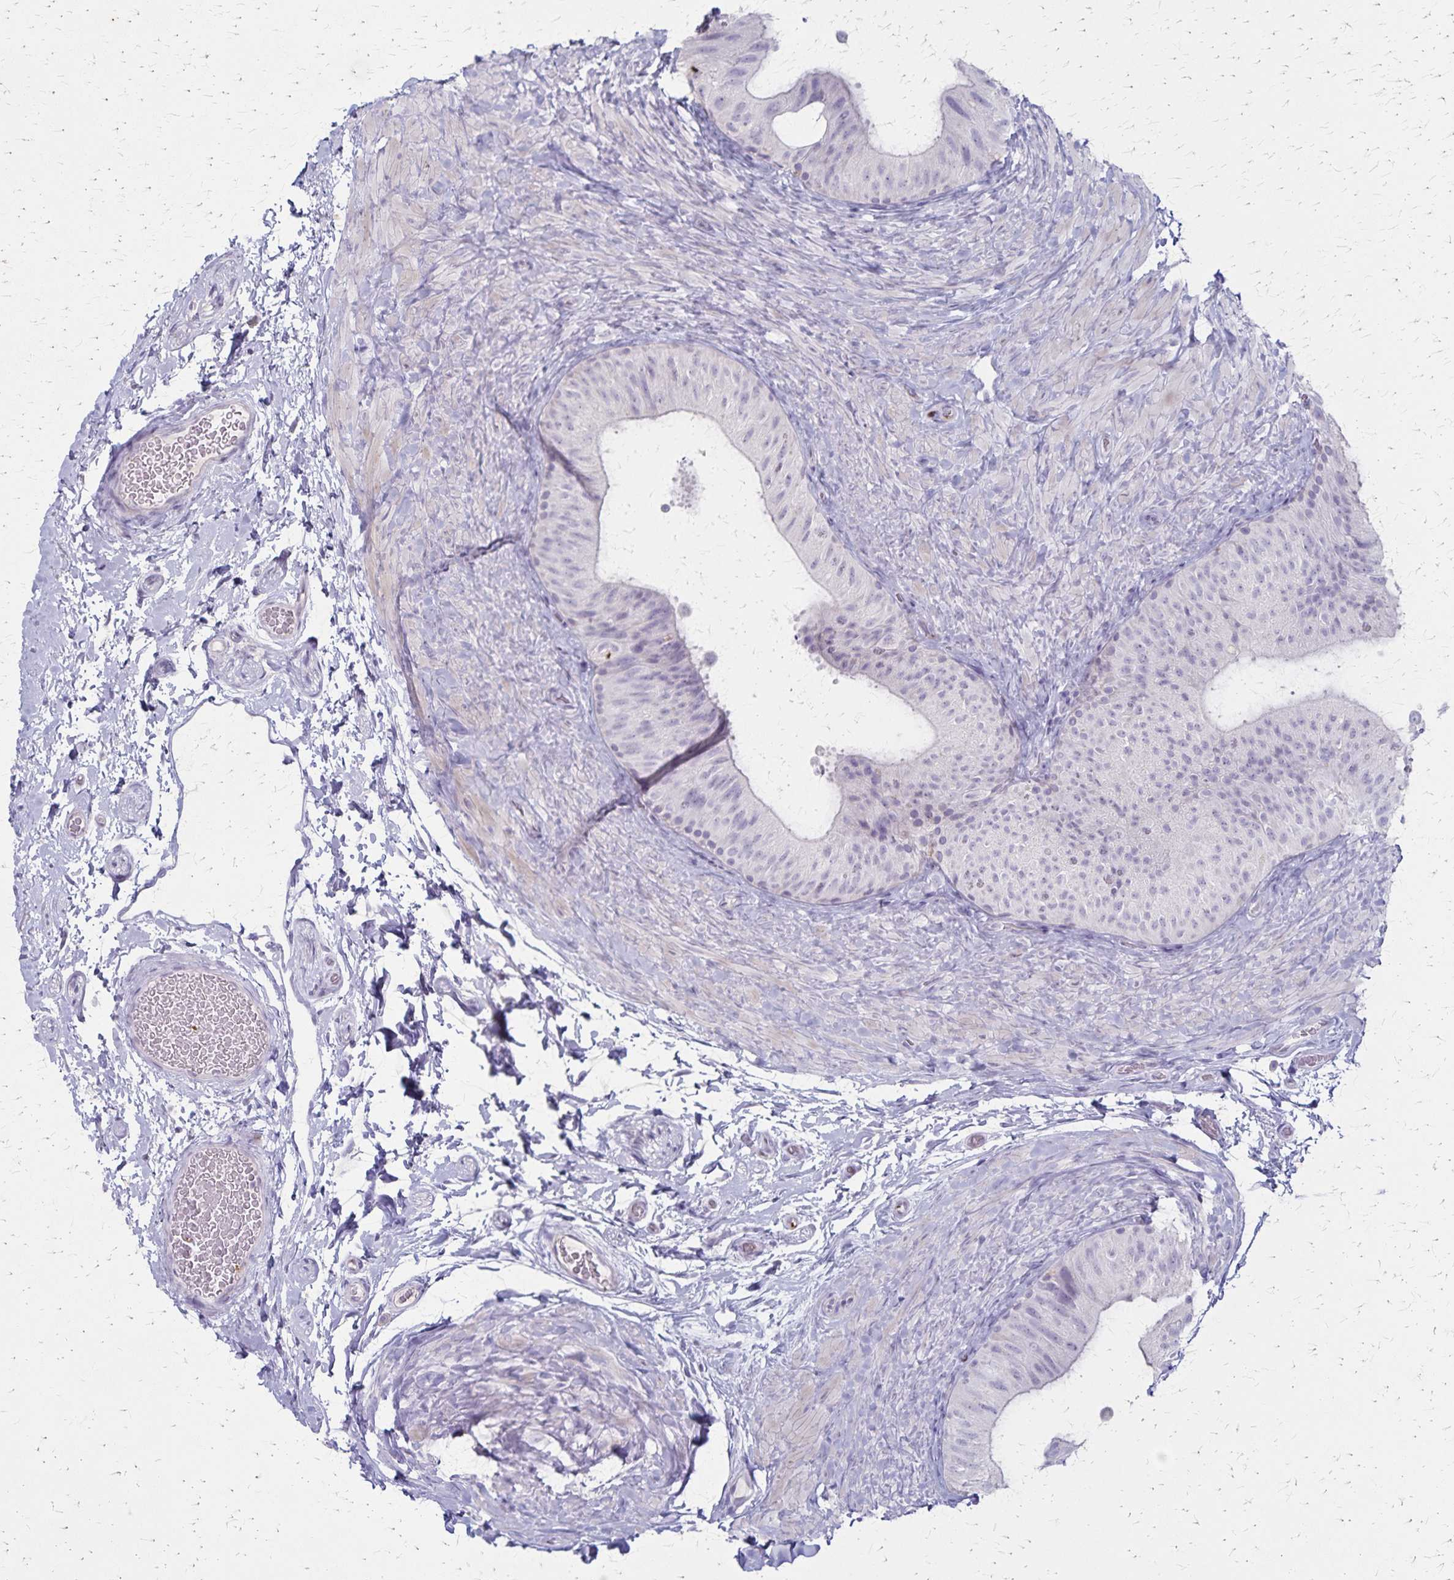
{"staining": {"intensity": "negative", "quantity": "none", "location": "none"}, "tissue": "epididymis", "cell_type": "Glandular cells", "image_type": "normal", "snomed": [{"axis": "morphology", "description": "Normal tissue, NOS"}, {"axis": "topography", "description": "Epididymis, spermatic cord, NOS"}, {"axis": "topography", "description": "Epididymis"}], "caption": "Benign epididymis was stained to show a protein in brown. There is no significant staining in glandular cells. The staining was performed using DAB (3,3'-diaminobenzidine) to visualize the protein expression in brown, while the nuclei were stained in blue with hematoxylin (Magnification: 20x).", "gene": "RASL10B", "patient": {"sex": "male", "age": 31}}